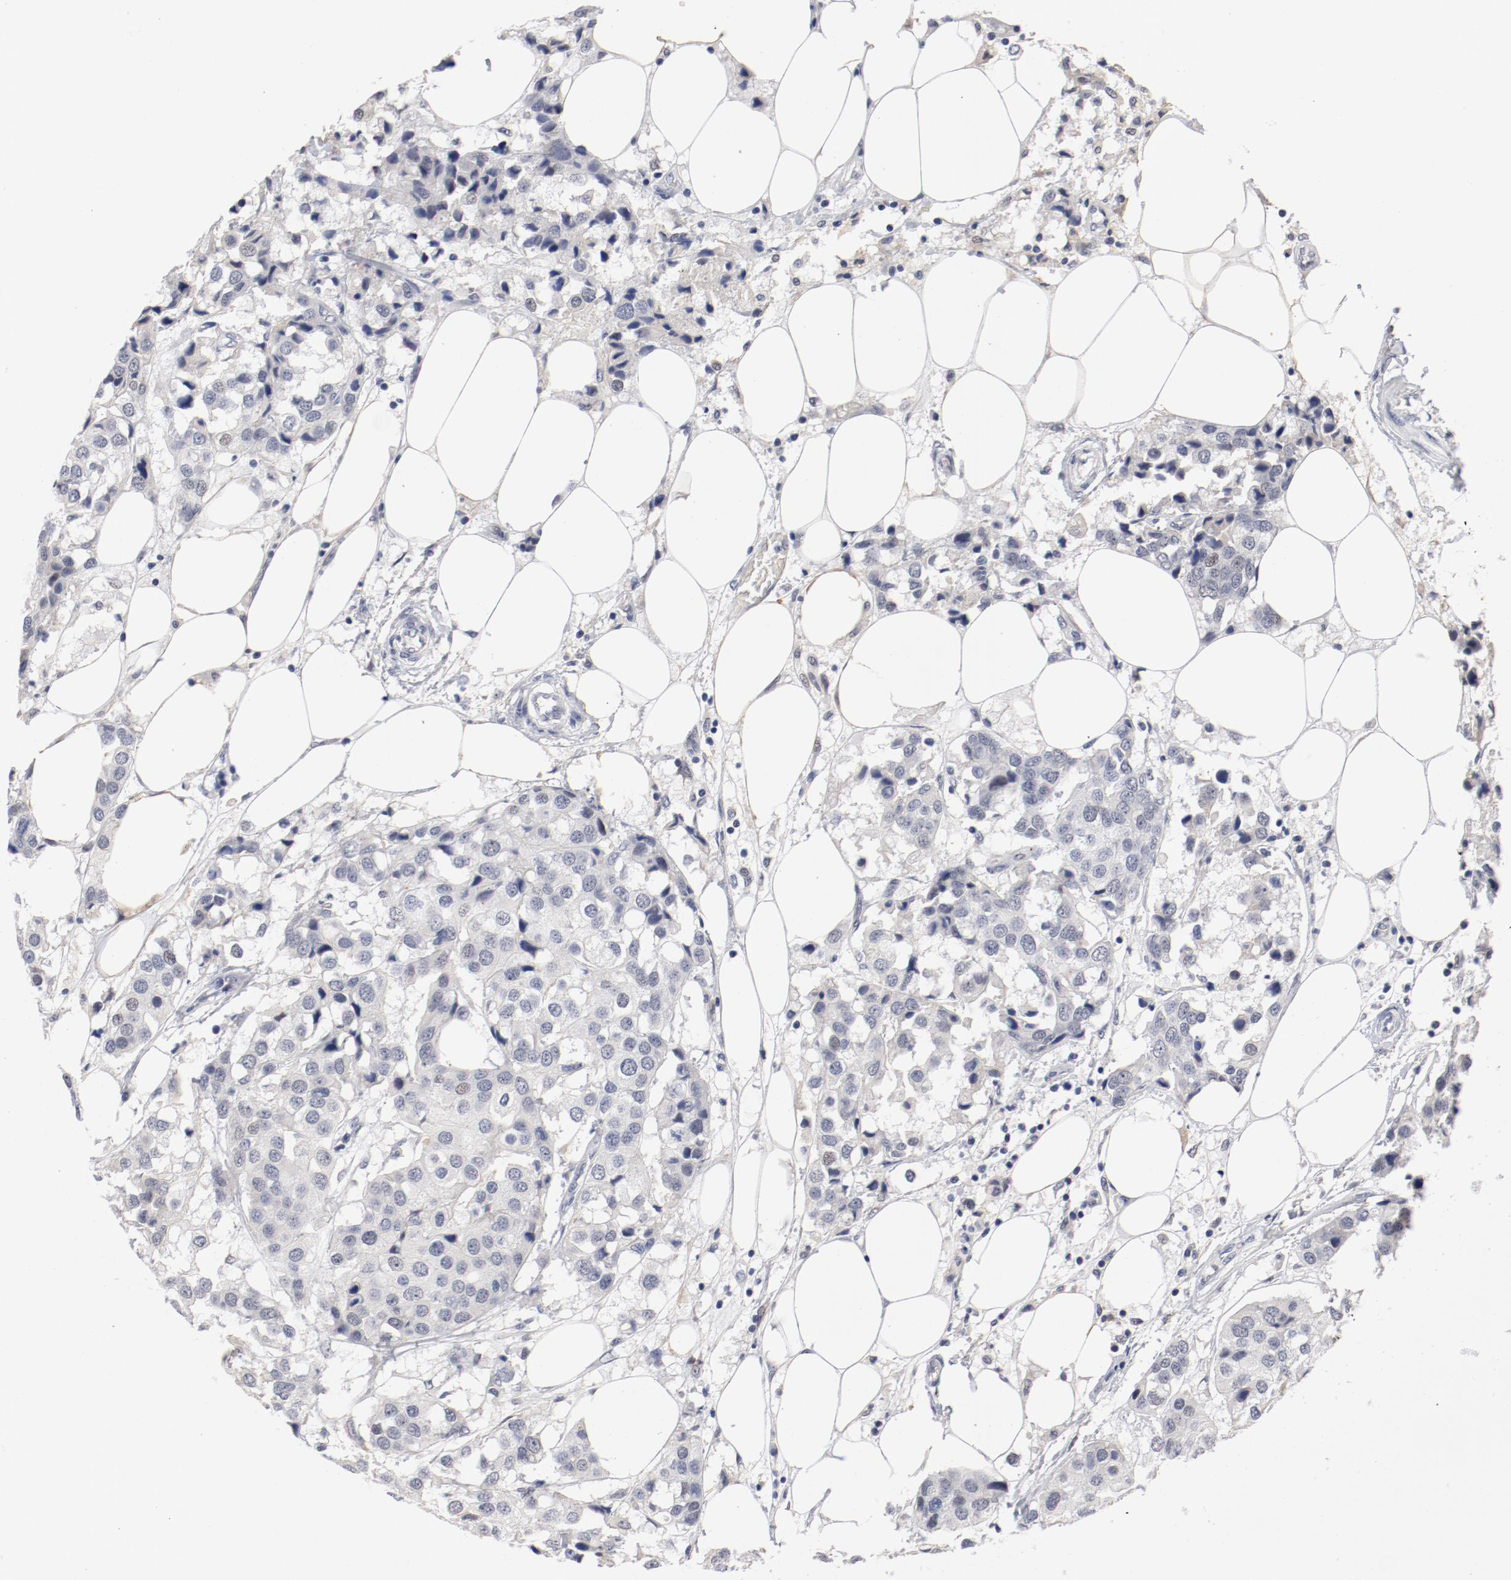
{"staining": {"intensity": "negative", "quantity": "none", "location": "none"}, "tissue": "breast cancer", "cell_type": "Tumor cells", "image_type": "cancer", "snomed": [{"axis": "morphology", "description": "Duct carcinoma"}, {"axis": "topography", "description": "Breast"}], "caption": "Immunohistochemistry image of neoplastic tissue: human intraductal carcinoma (breast) stained with DAB displays no significant protein staining in tumor cells. (DAB IHC visualized using brightfield microscopy, high magnification).", "gene": "ANKLE2", "patient": {"sex": "female", "age": 80}}